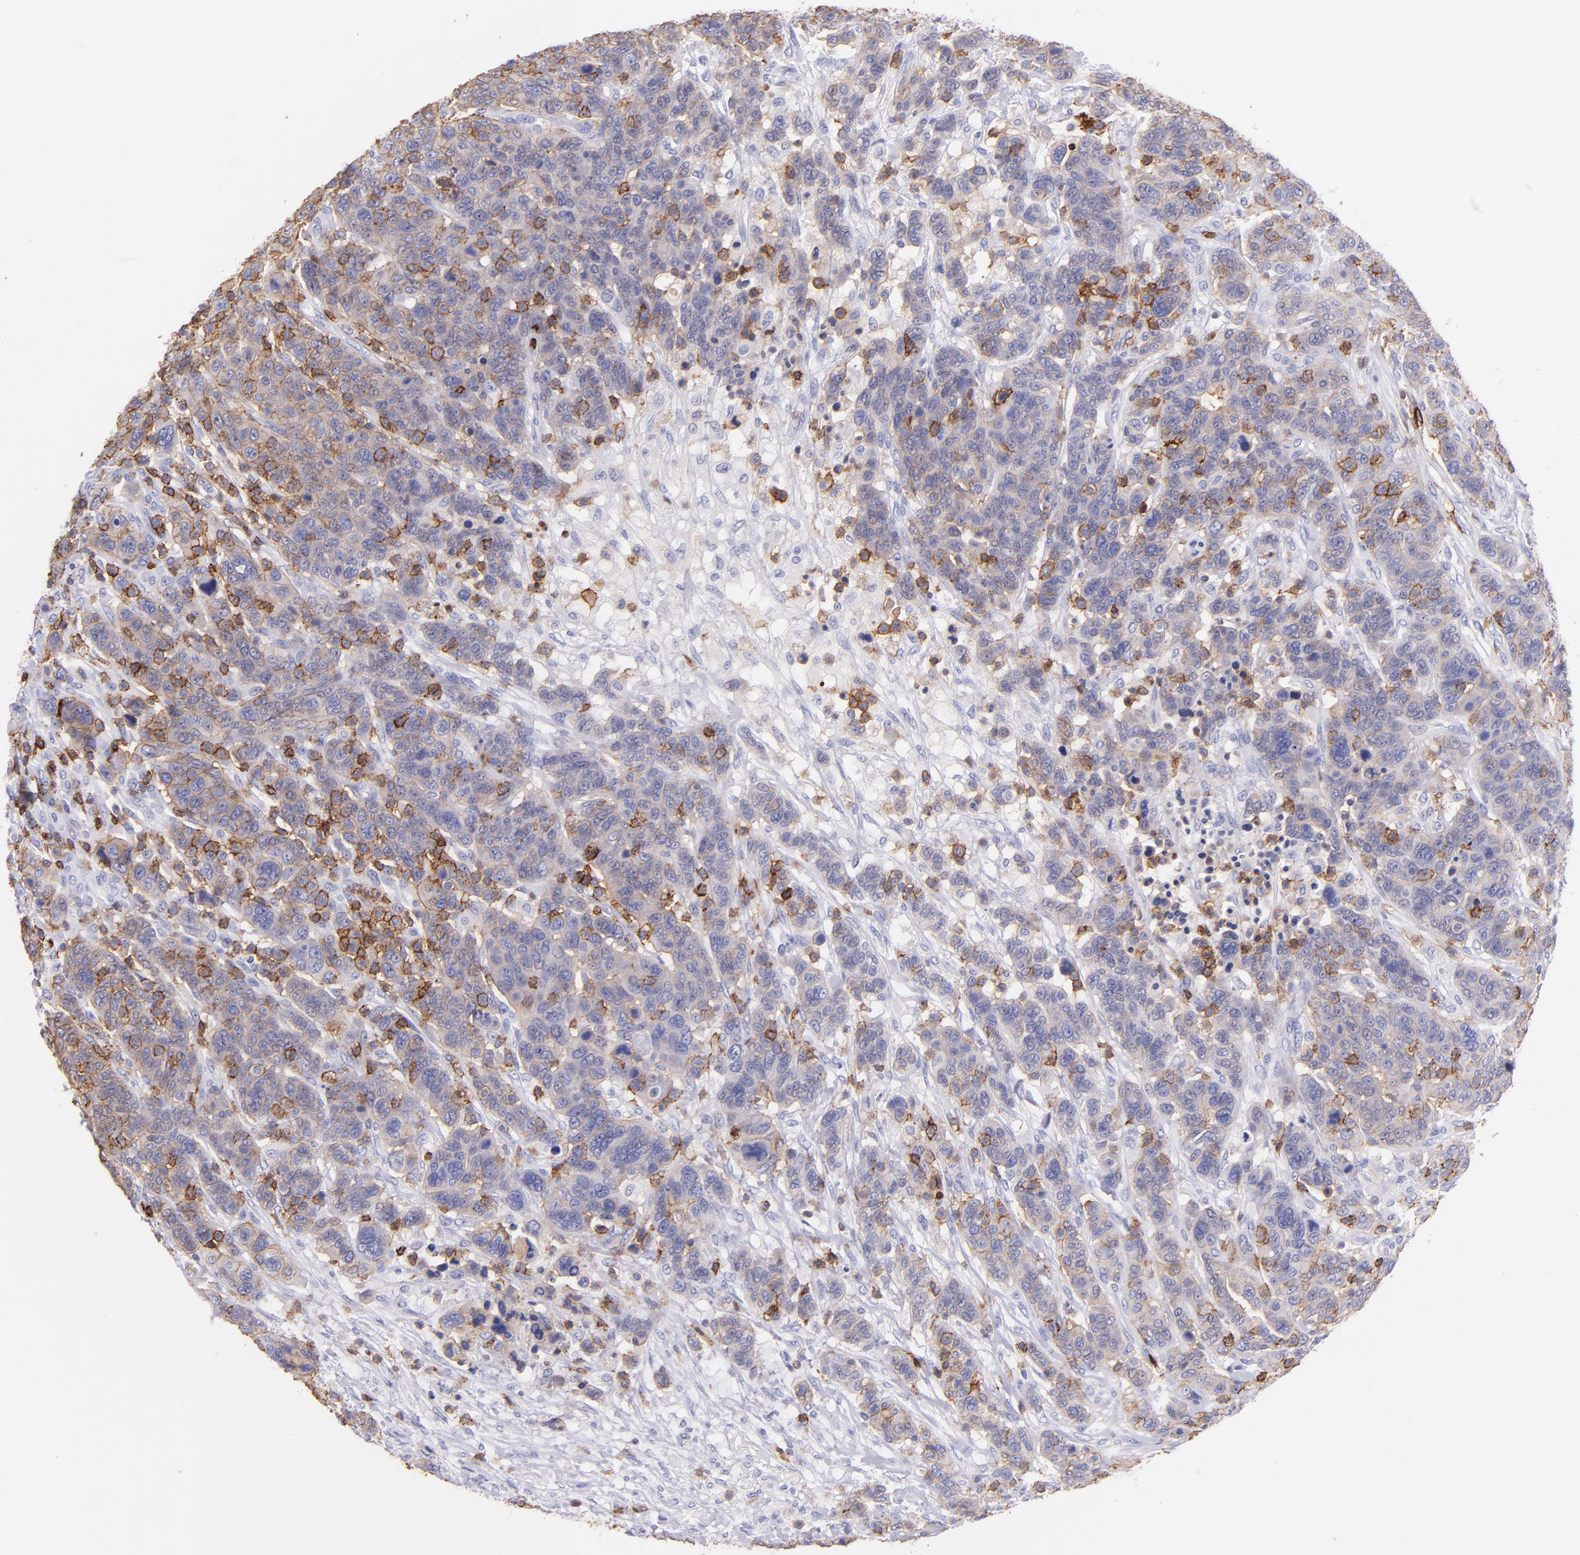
{"staining": {"intensity": "moderate", "quantity": "<25%", "location": "cytoplasmic/membranous"}, "tissue": "breast cancer", "cell_type": "Tumor cells", "image_type": "cancer", "snomed": [{"axis": "morphology", "description": "Duct carcinoma"}, {"axis": "topography", "description": "Breast"}], "caption": "The immunohistochemical stain labels moderate cytoplasmic/membranous expression in tumor cells of breast cancer (intraductal carcinoma) tissue.", "gene": "SPN", "patient": {"sex": "female", "age": 37}}